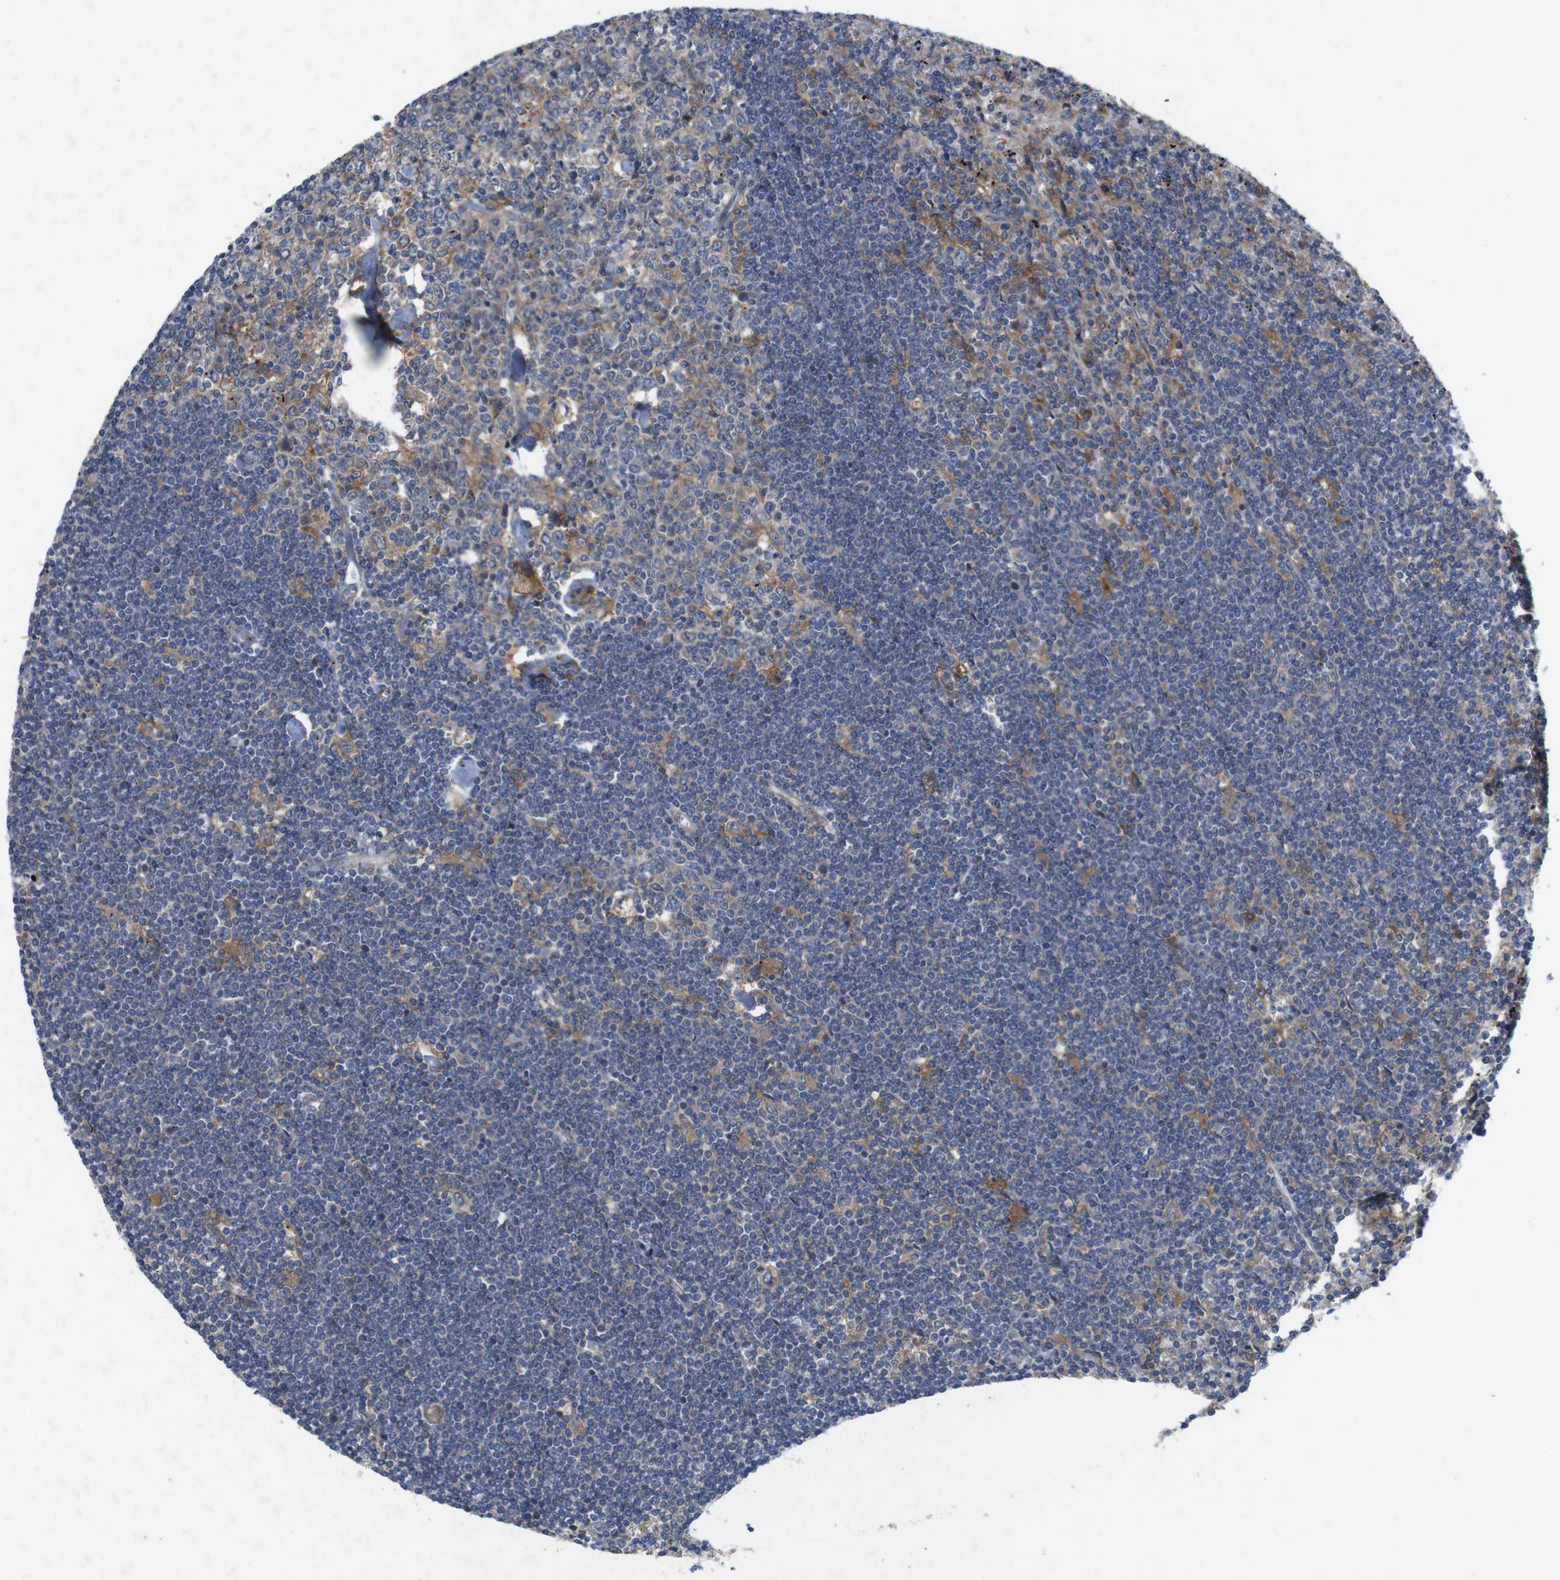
{"staining": {"intensity": "weak", "quantity": "<25%", "location": "cytoplasmic/membranous"}, "tissue": "lymphoma", "cell_type": "Tumor cells", "image_type": "cancer", "snomed": [{"axis": "morphology", "description": "Malignant lymphoma, non-Hodgkin's type, Low grade"}, {"axis": "topography", "description": "Spleen"}], "caption": "High power microscopy photomicrograph of an immunohistochemistry micrograph of low-grade malignant lymphoma, non-Hodgkin's type, revealing no significant staining in tumor cells.", "gene": "SIGLEC8", "patient": {"sex": "male", "age": 76}}